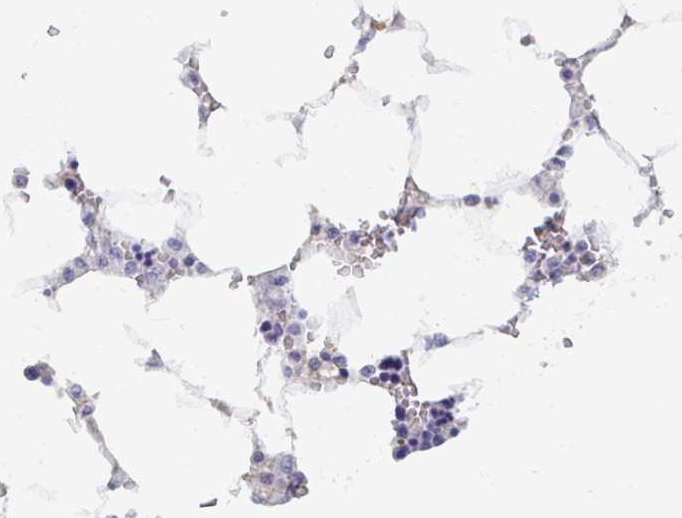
{"staining": {"intensity": "negative", "quantity": "none", "location": "none"}, "tissue": "bone marrow", "cell_type": "Hematopoietic cells", "image_type": "normal", "snomed": [{"axis": "morphology", "description": "Normal tissue, NOS"}, {"axis": "topography", "description": "Bone marrow"}], "caption": "An immunohistochemistry (IHC) photomicrograph of benign bone marrow is shown. There is no staining in hematopoietic cells of bone marrow.", "gene": "MYLK2", "patient": {"sex": "male", "age": 64}}